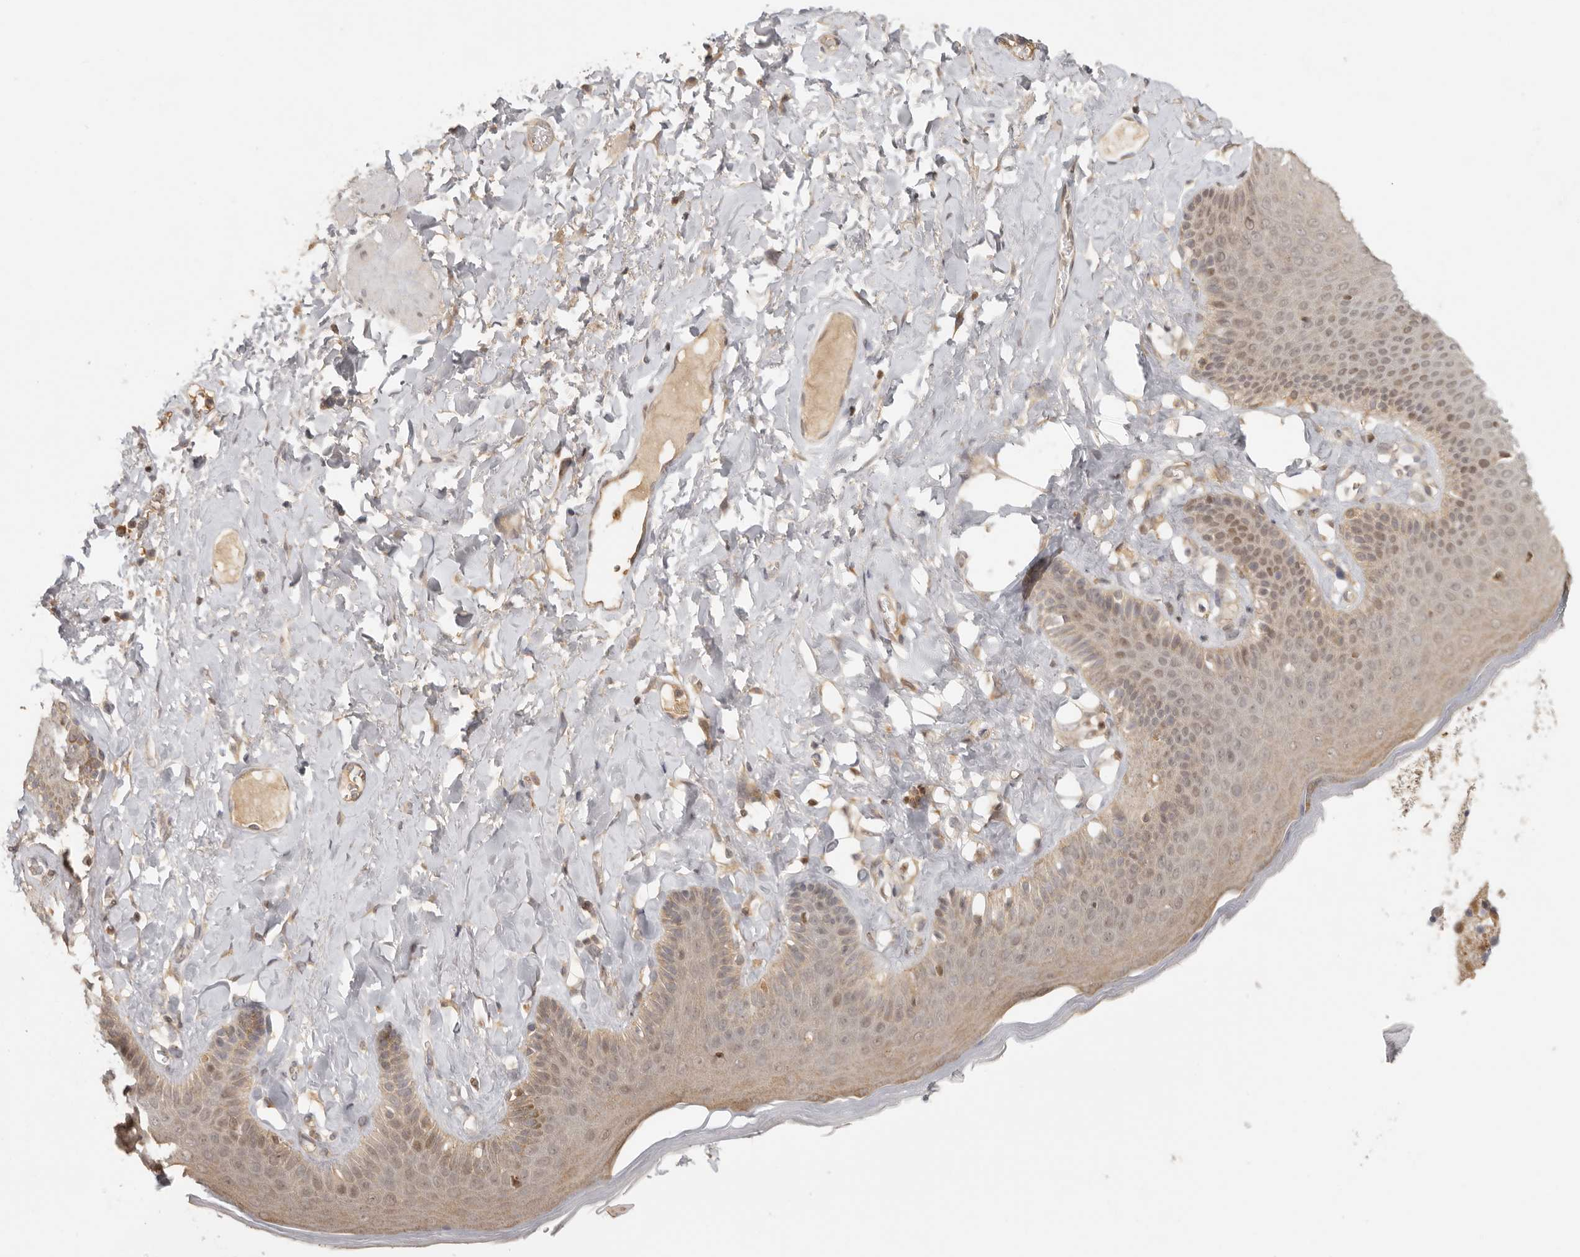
{"staining": {"intensity": "moderate", "quantity": ">75%", "location": "cytoplasmic/membranous,nuclear"}, "tissue": "skin", "cell_type": "Epidermal cells", "image_type": "normal", "snomed": [{"axis": "morphology", "description": "Normal tissue, NOS"}, {"axis": "topography", "description": "Anal"}], "caption": "Protein expression analysis of unremarkable skin demonstrates moderate cytoplasmic/membranous,nuclear positivity in about >75% of epidermal cells.", "gene": "PSMA5", "patient": {"sex": "male", "age": 69}}